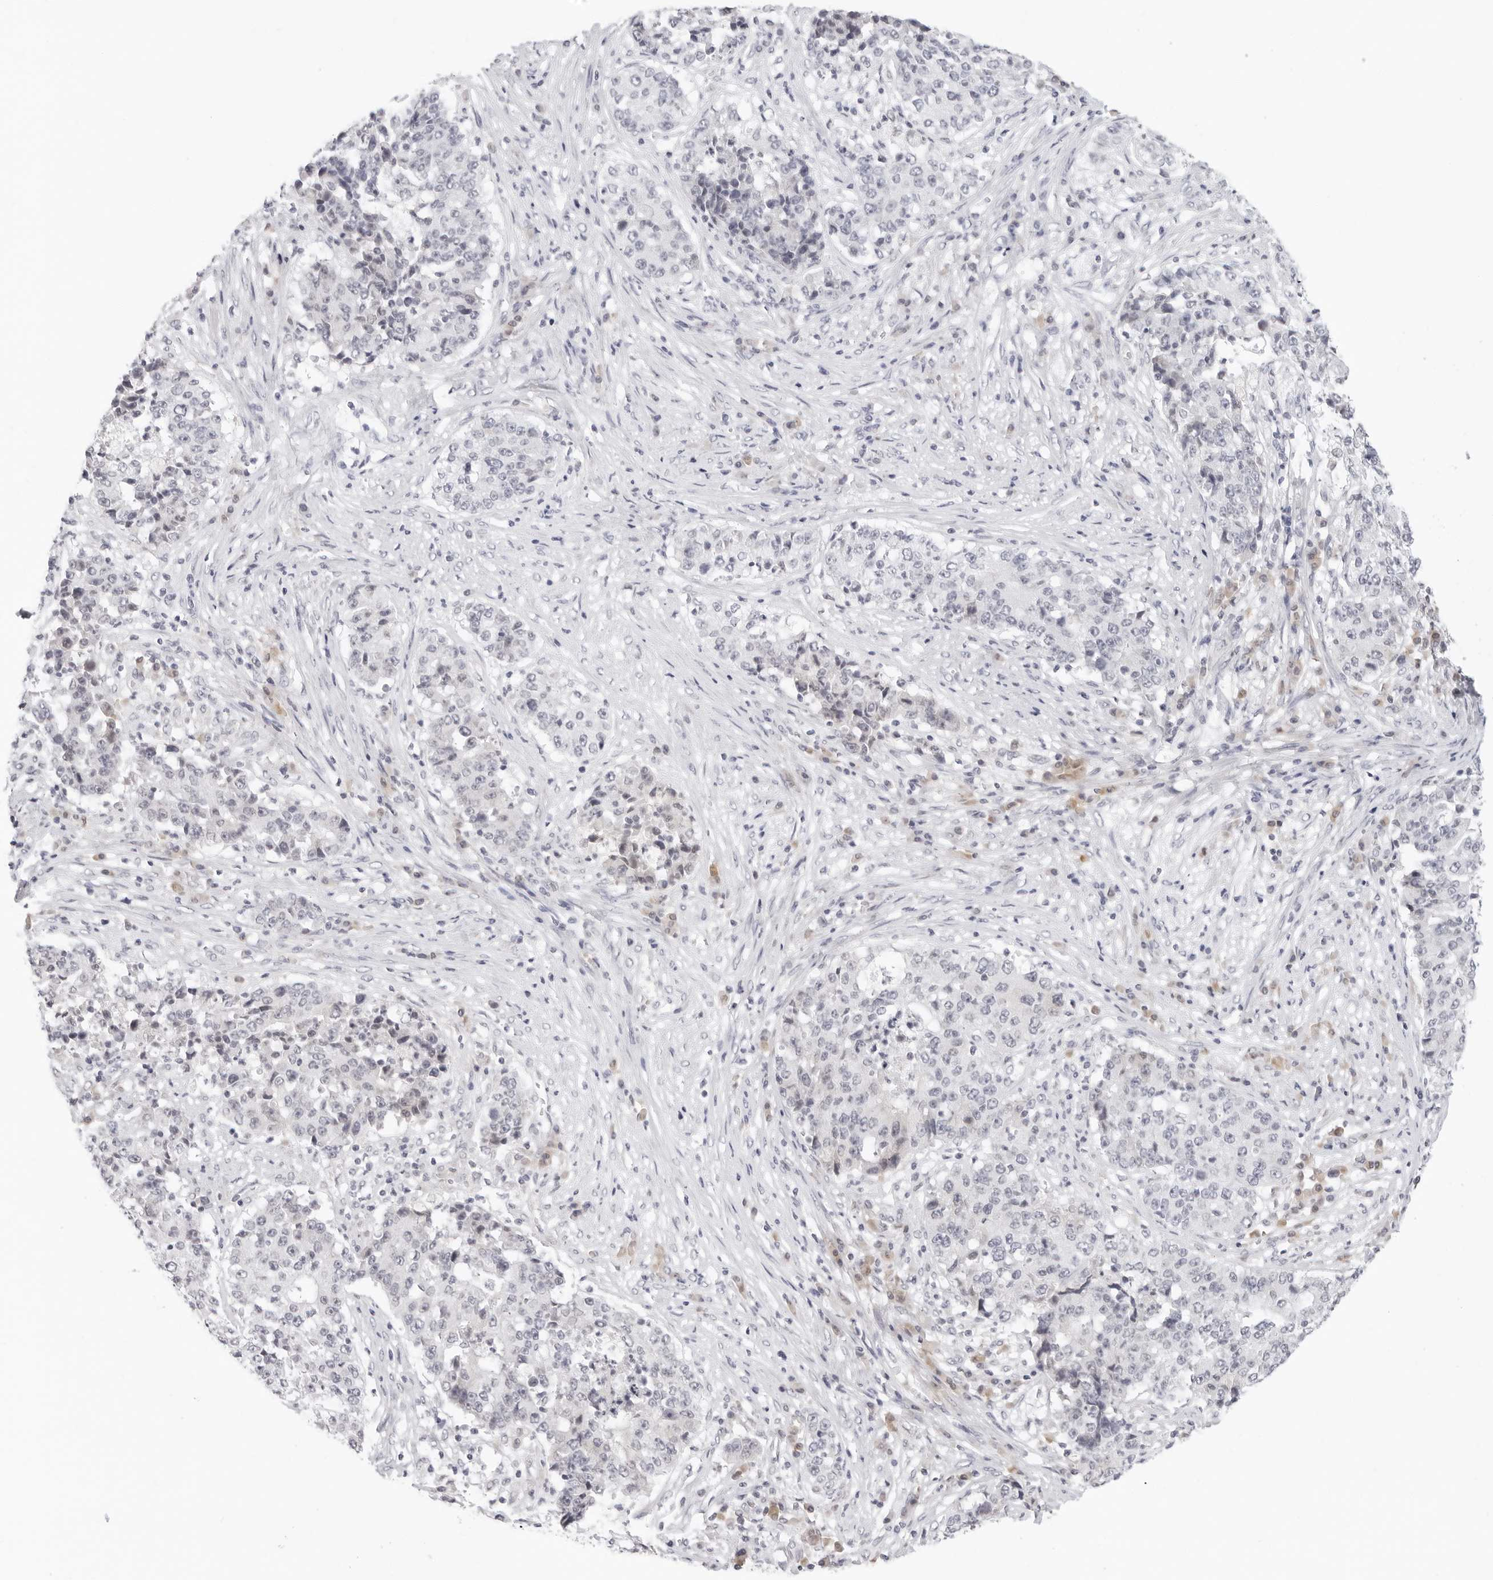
{"staining": {"intensity": "negative", "quantity": "none", "location": "none"}, "tissue": "stomach cancer", "cell_type": "Tumor cells", "image_type": "cancer", "snomed": [{"axis": "morphology", "description": "Adenocarcinoma, NOS"}, {"axis": "topography", "description": "Stomach"}], "caption": "This is a image of IHC staining of stomach cancer, which shows no staining in tumor cells. (Immunohistochemistry (ihc), brightfield microscopy, high magnification).", "gene": "EDN2", "patient": {"sex": "male", "age": 59}}